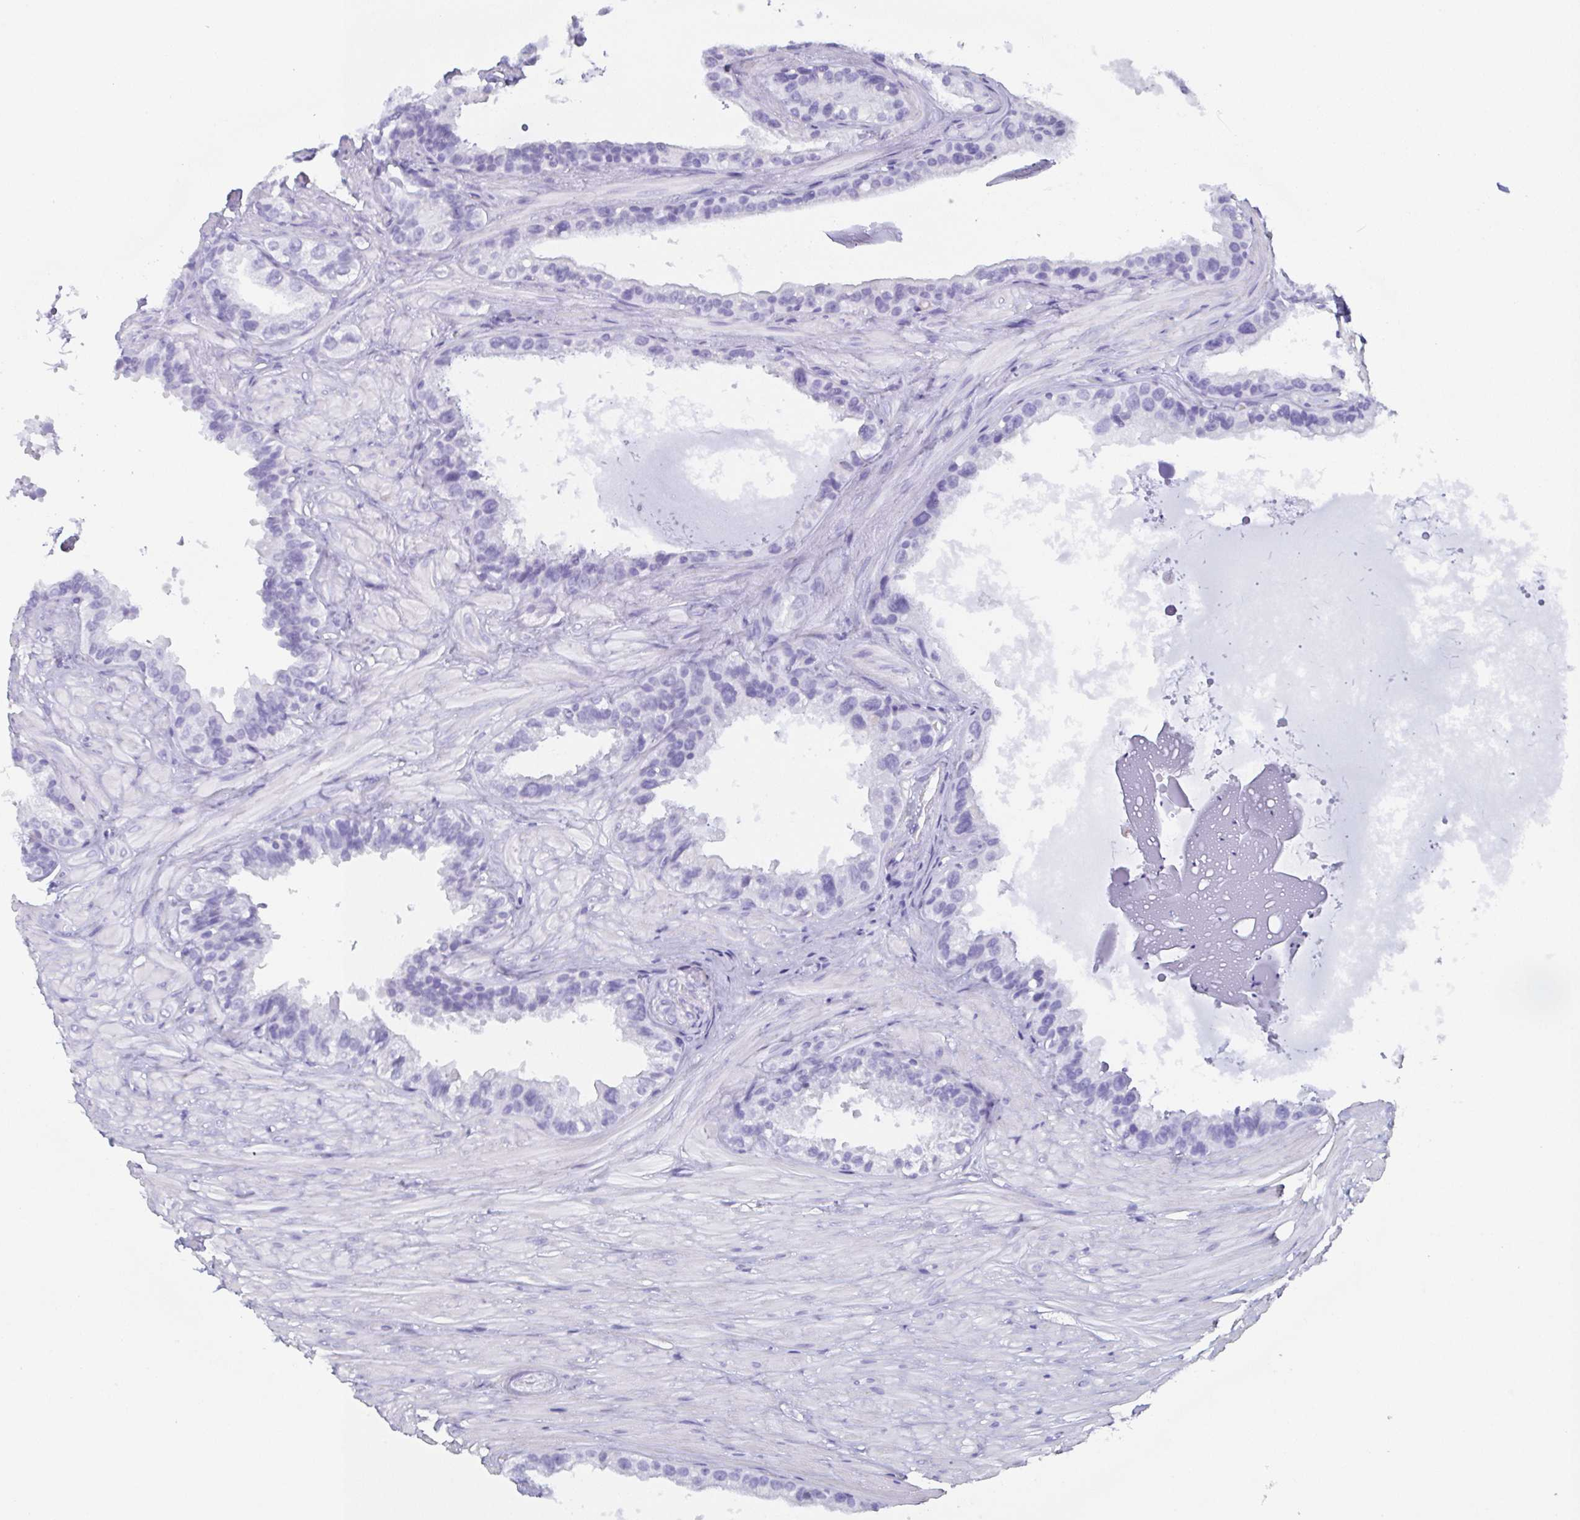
{"staining": {"intensity": "negative", "quantity": "none", "location": "none"}, "tissue": "seminal vesicle", "cell_type": "Glandular cells", "image_type": "normal", "snomed": [{"axis": "morphology", "description": "Normal tissue, NOS"}, {"axis": "topography", "description": "Seminal veicle"}, {"axis": "topography", "description": "Peripheral nerve tissue"}], "caption": "DAB immunohistochemical staining of unremarkable human seminal vesicle shows no significant staining in glandular cells.", "gene": "AGFG2", "patient": {"sex": "male", "age": 76}}